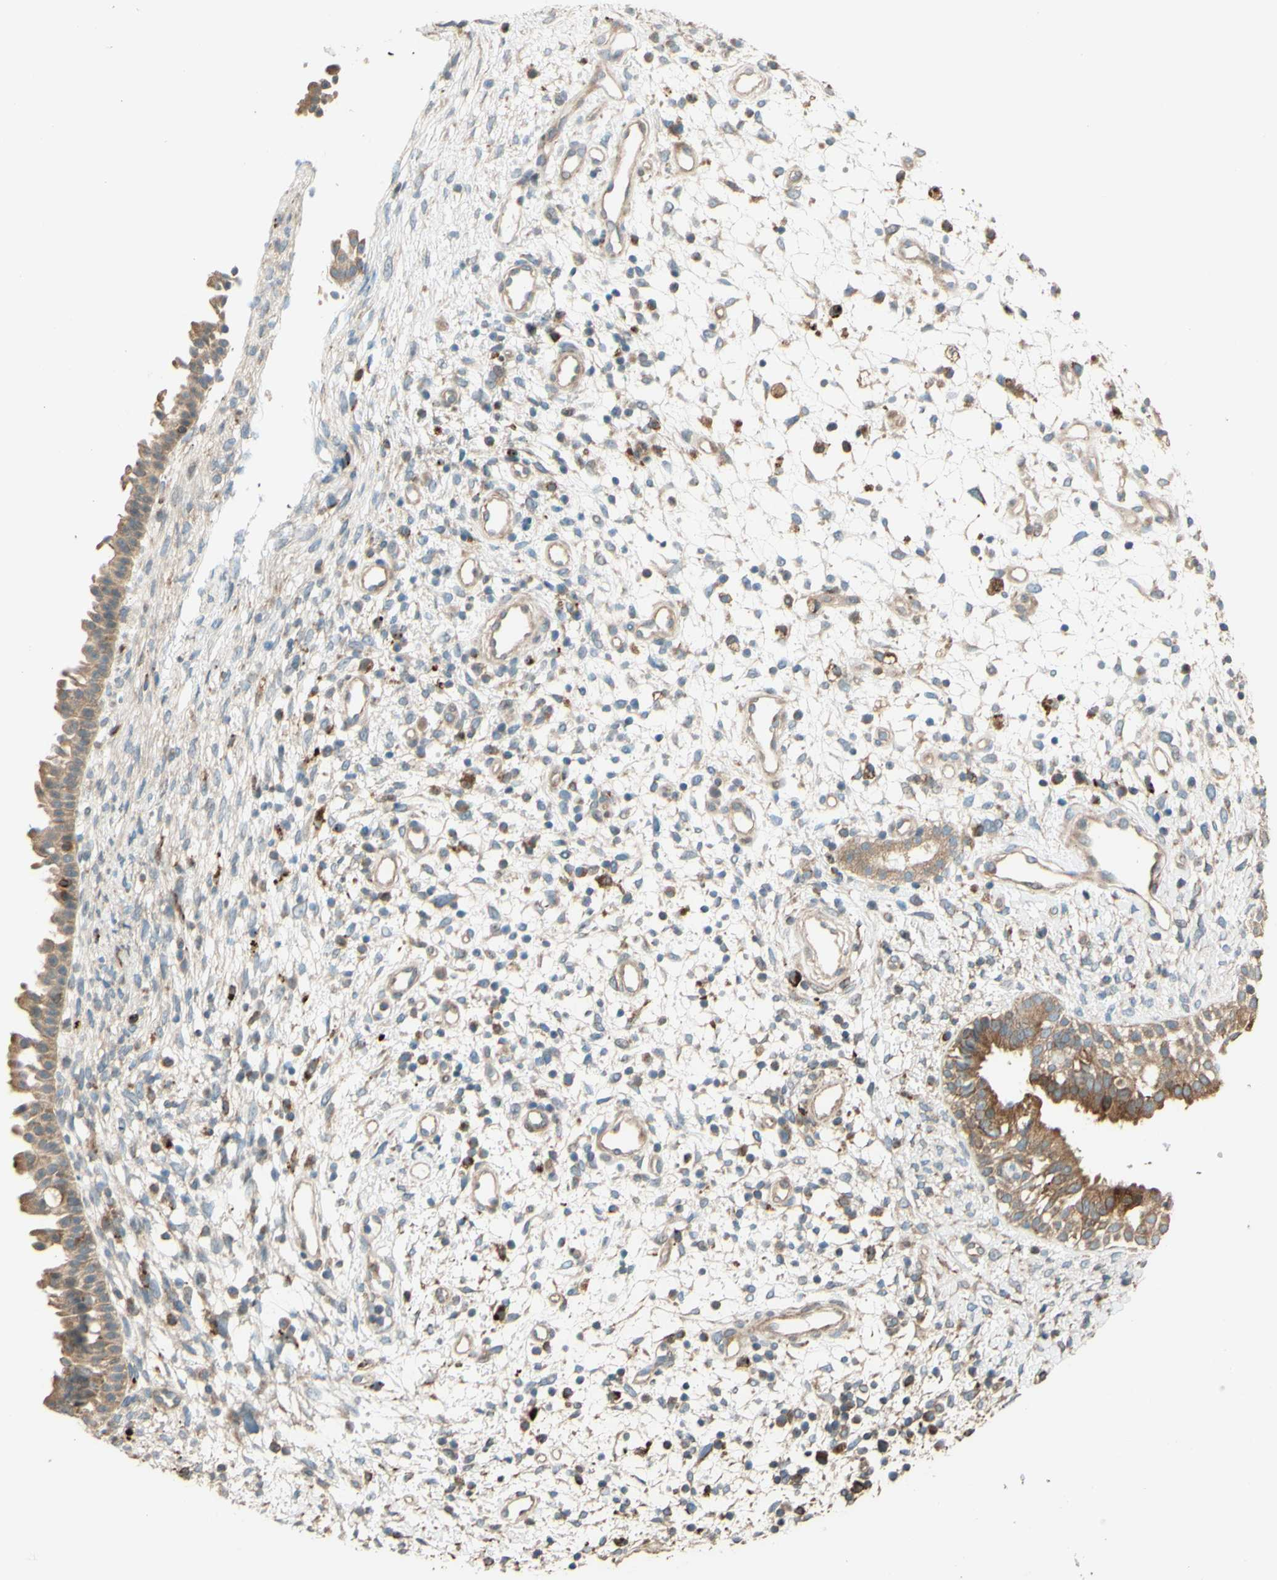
{"staining": {"intensity": "strong", "quantity": ">75%", "location": "cytoplasmic/membranous"}, "tissue": "nasopharynx", "cell_type": "Respiratory epithelial cells", "image_type": "normal", "snomed": [{"axis": "morphology", "description": "Normal tissue, NOS"}, {"axis": "topography", "description": "Nasopharynx"}], "caption": "The photomicrograph displays immunohistochemical staining of normal nasopharynx. There is strong cytoplasmic/membranous expression is seen in about >75% of respiratory epithelial cells. (Stains: DAB (3,3'-diaminobenzidine) in brown, nuclei in blue, Microscopy: brightfield microscopy at high magnification).", "gene": "RNF19A", "patient": {"sex": "male", "age": 22}}